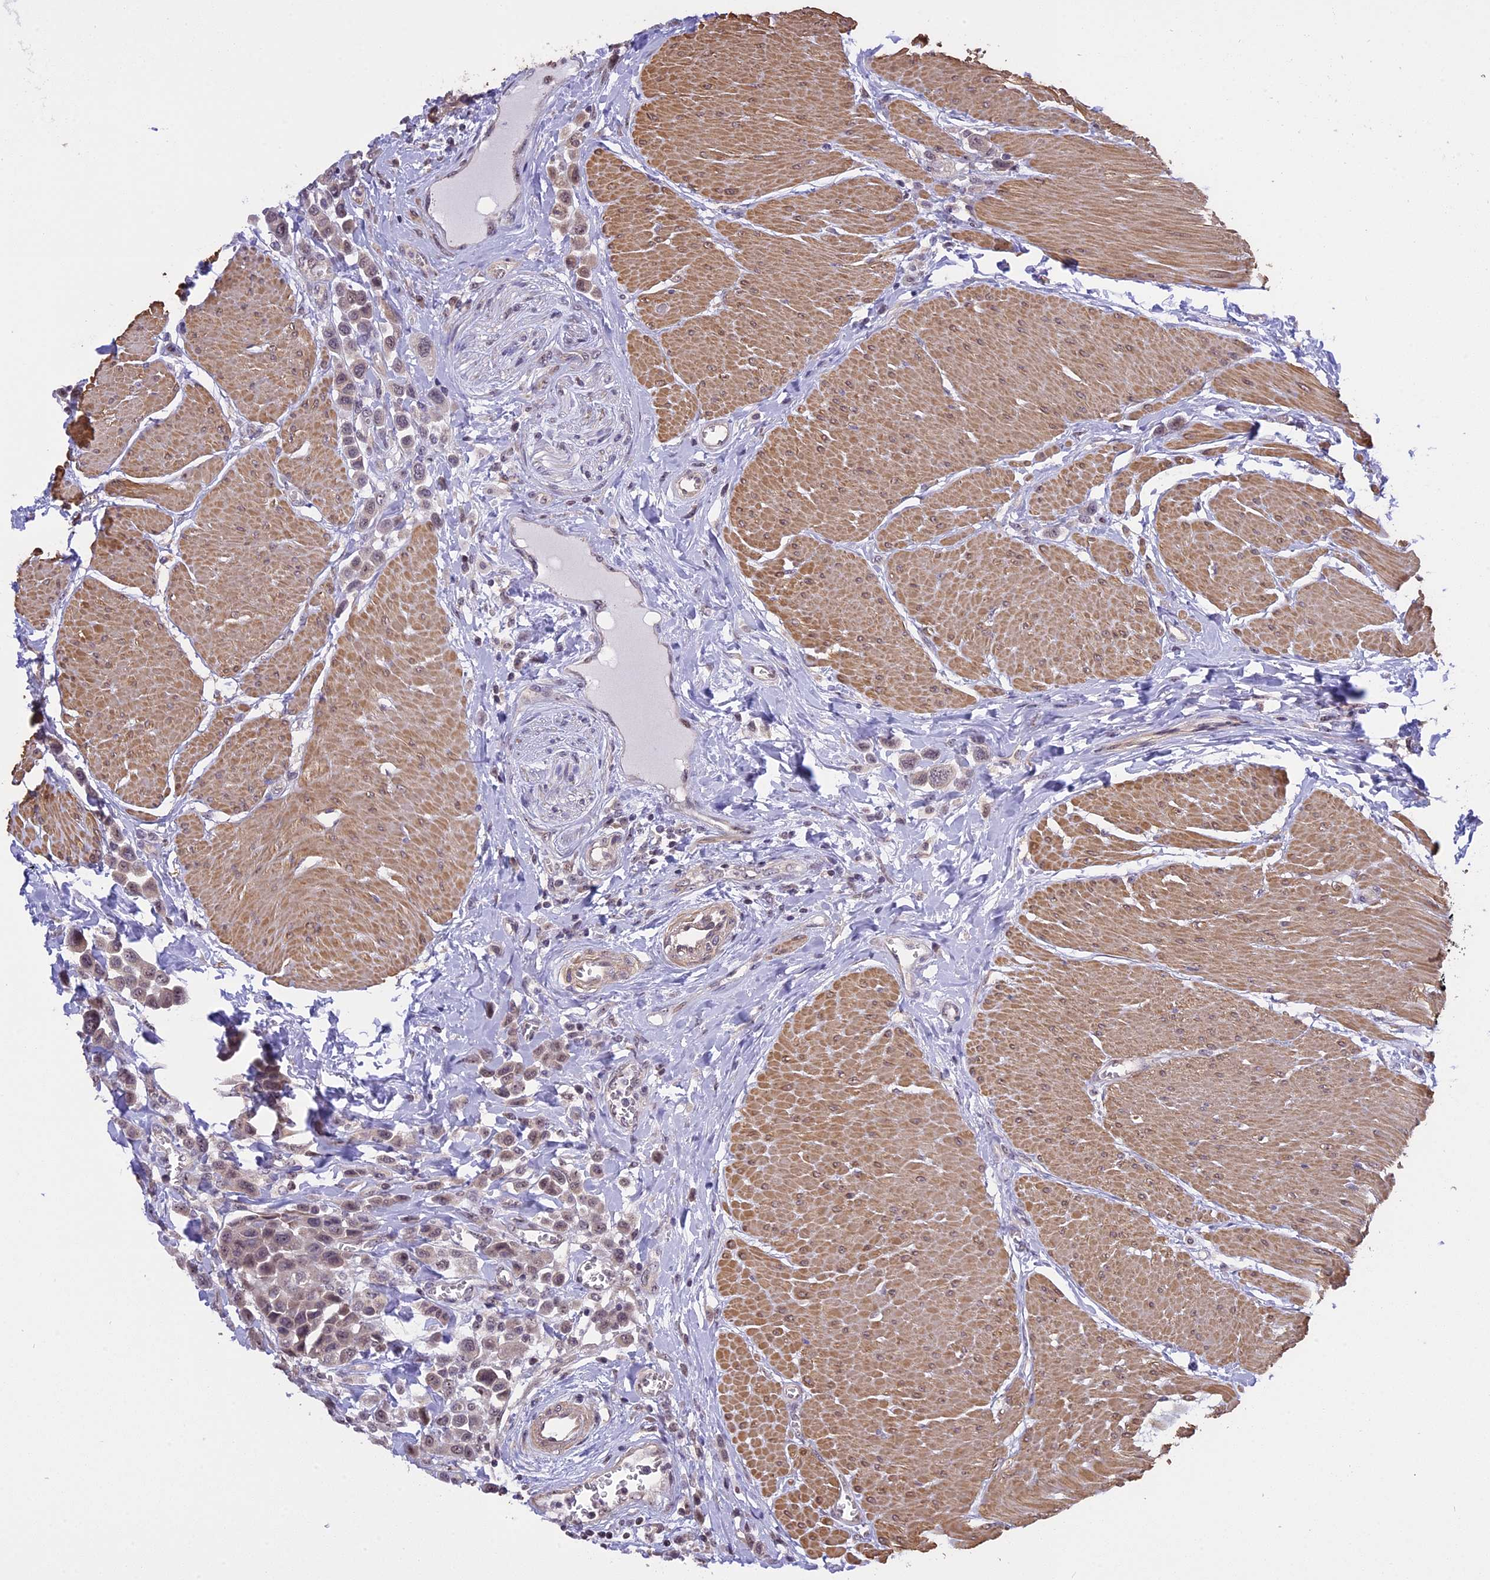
{"staining": {"intensity": "weak", "quantity": "25%-75%", "location": "cytoplasmic/membranous,nuclear"}, "tissue": "urothelial cancer", "cell_type": "Tumor cells", "image_type": "cancer", "snomed": [{"axis": "morphology", "description": "Urothelial carcinoma, High grade"}, {"axis": "topography", "description": "Urinary bladder"}], "caption": "Protein analysis of urothelial carcinoma (high-grade) tissue shows weak cytoplasmic/membranous and nuclear expression in about 25%-75% of tumor cells.", "gene": "MGA", "patient": {"sex": "male", "age": 50}}